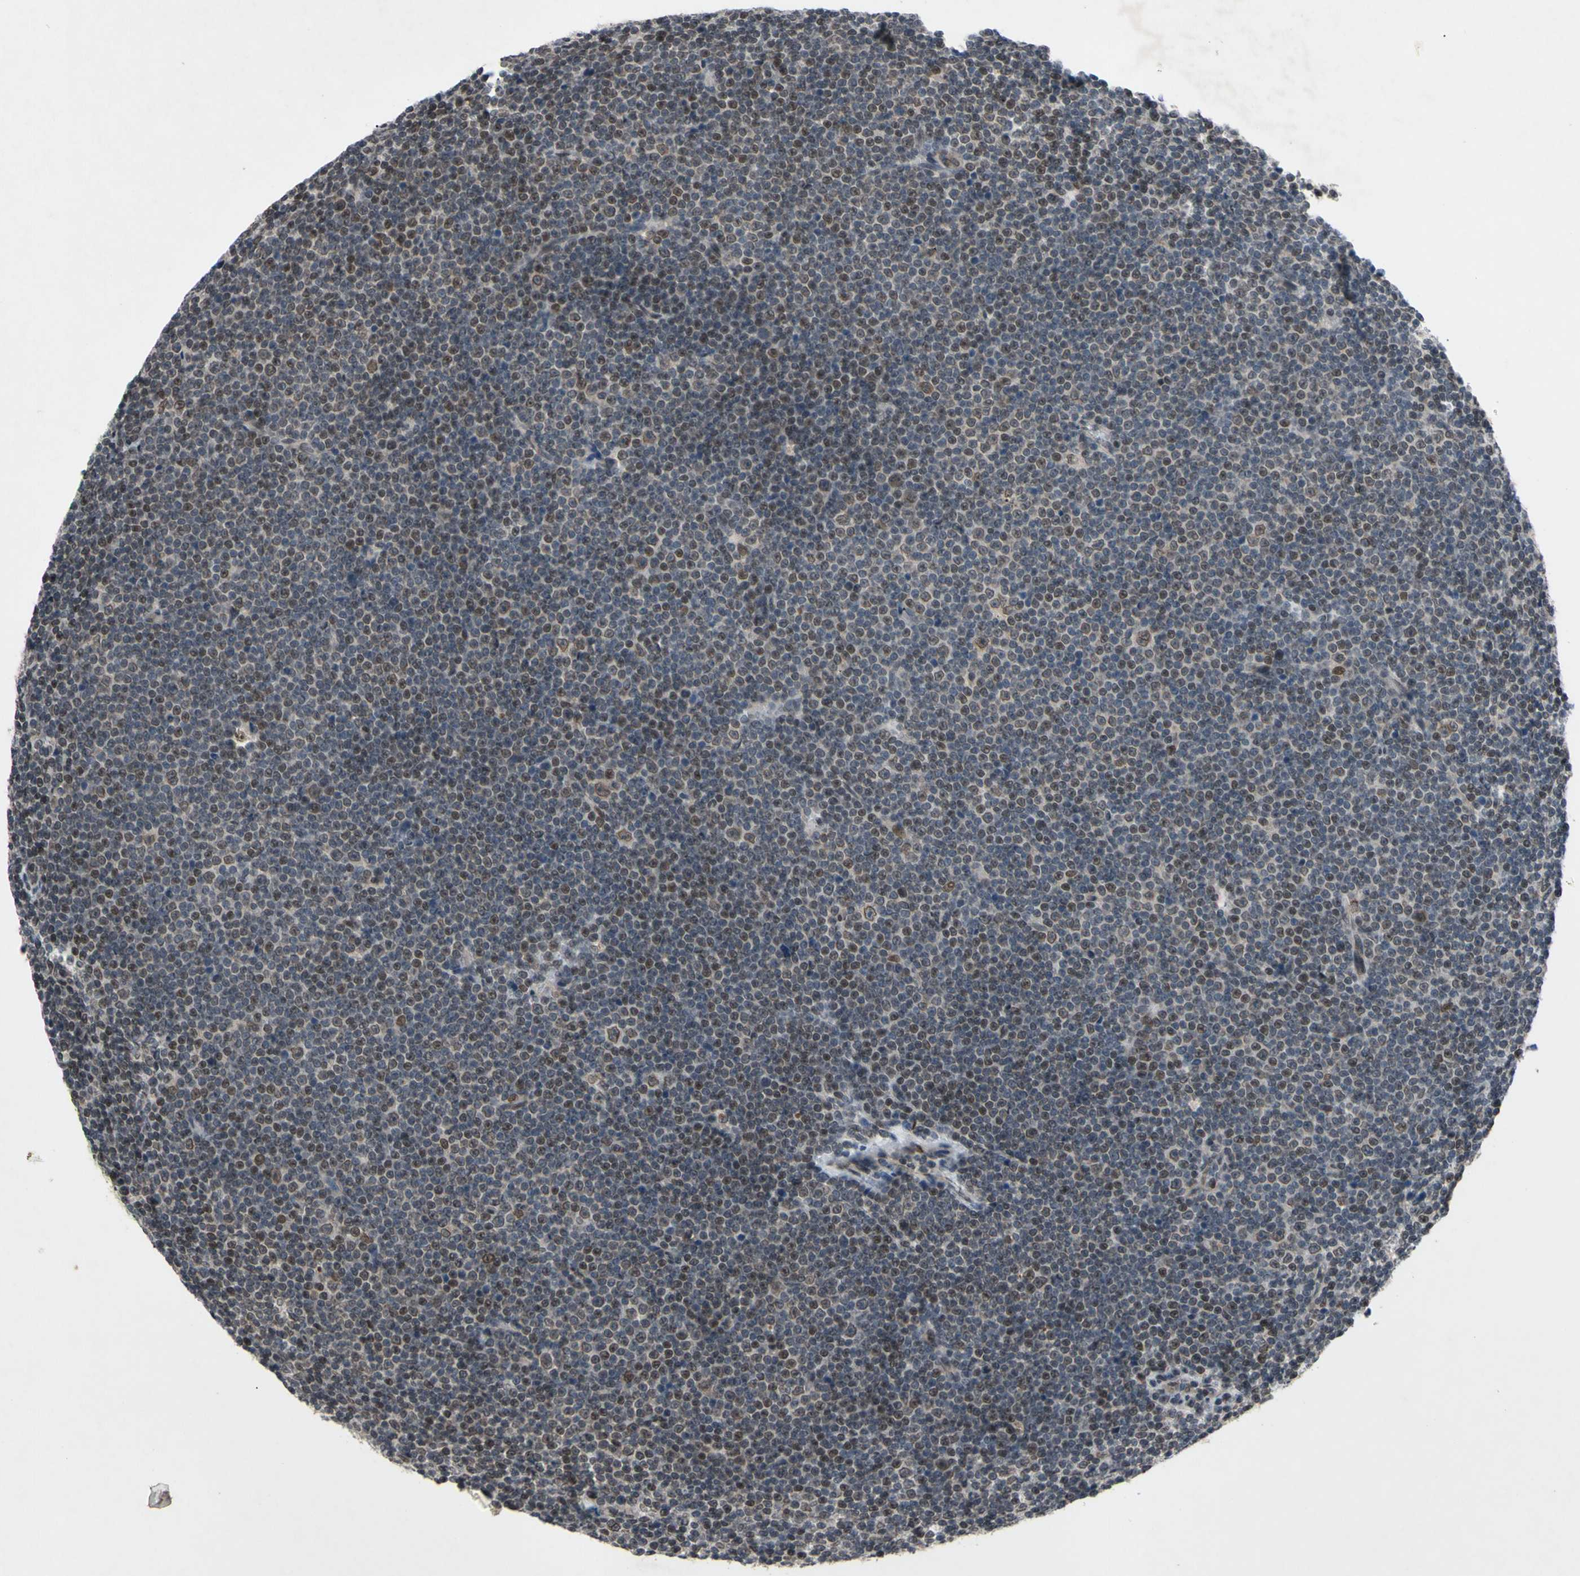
{"staining": {"intensity": "moderate", "quantity": "25%-75%", "location": "nuclear"}, "tissue": "lymphoma", "cell_type": "Tumor cells", "image_type": "cancer", "snomed": [{"axis": "morphology", "description": "Malignant lymphoma, non-Hodgkin's type, Low grade"}, {"axis": "topography", "description": "Lymph node"}], "caption": "About 25%-75% of tumor cells in low-grade malignant lymphoma, non-Hodgkin's type demonstrate moderate nuclear protein expression as visualized by brown immunohistochemical staining.", "gene": "XPO1", "patient": {"sex": "female", "age": 67}}